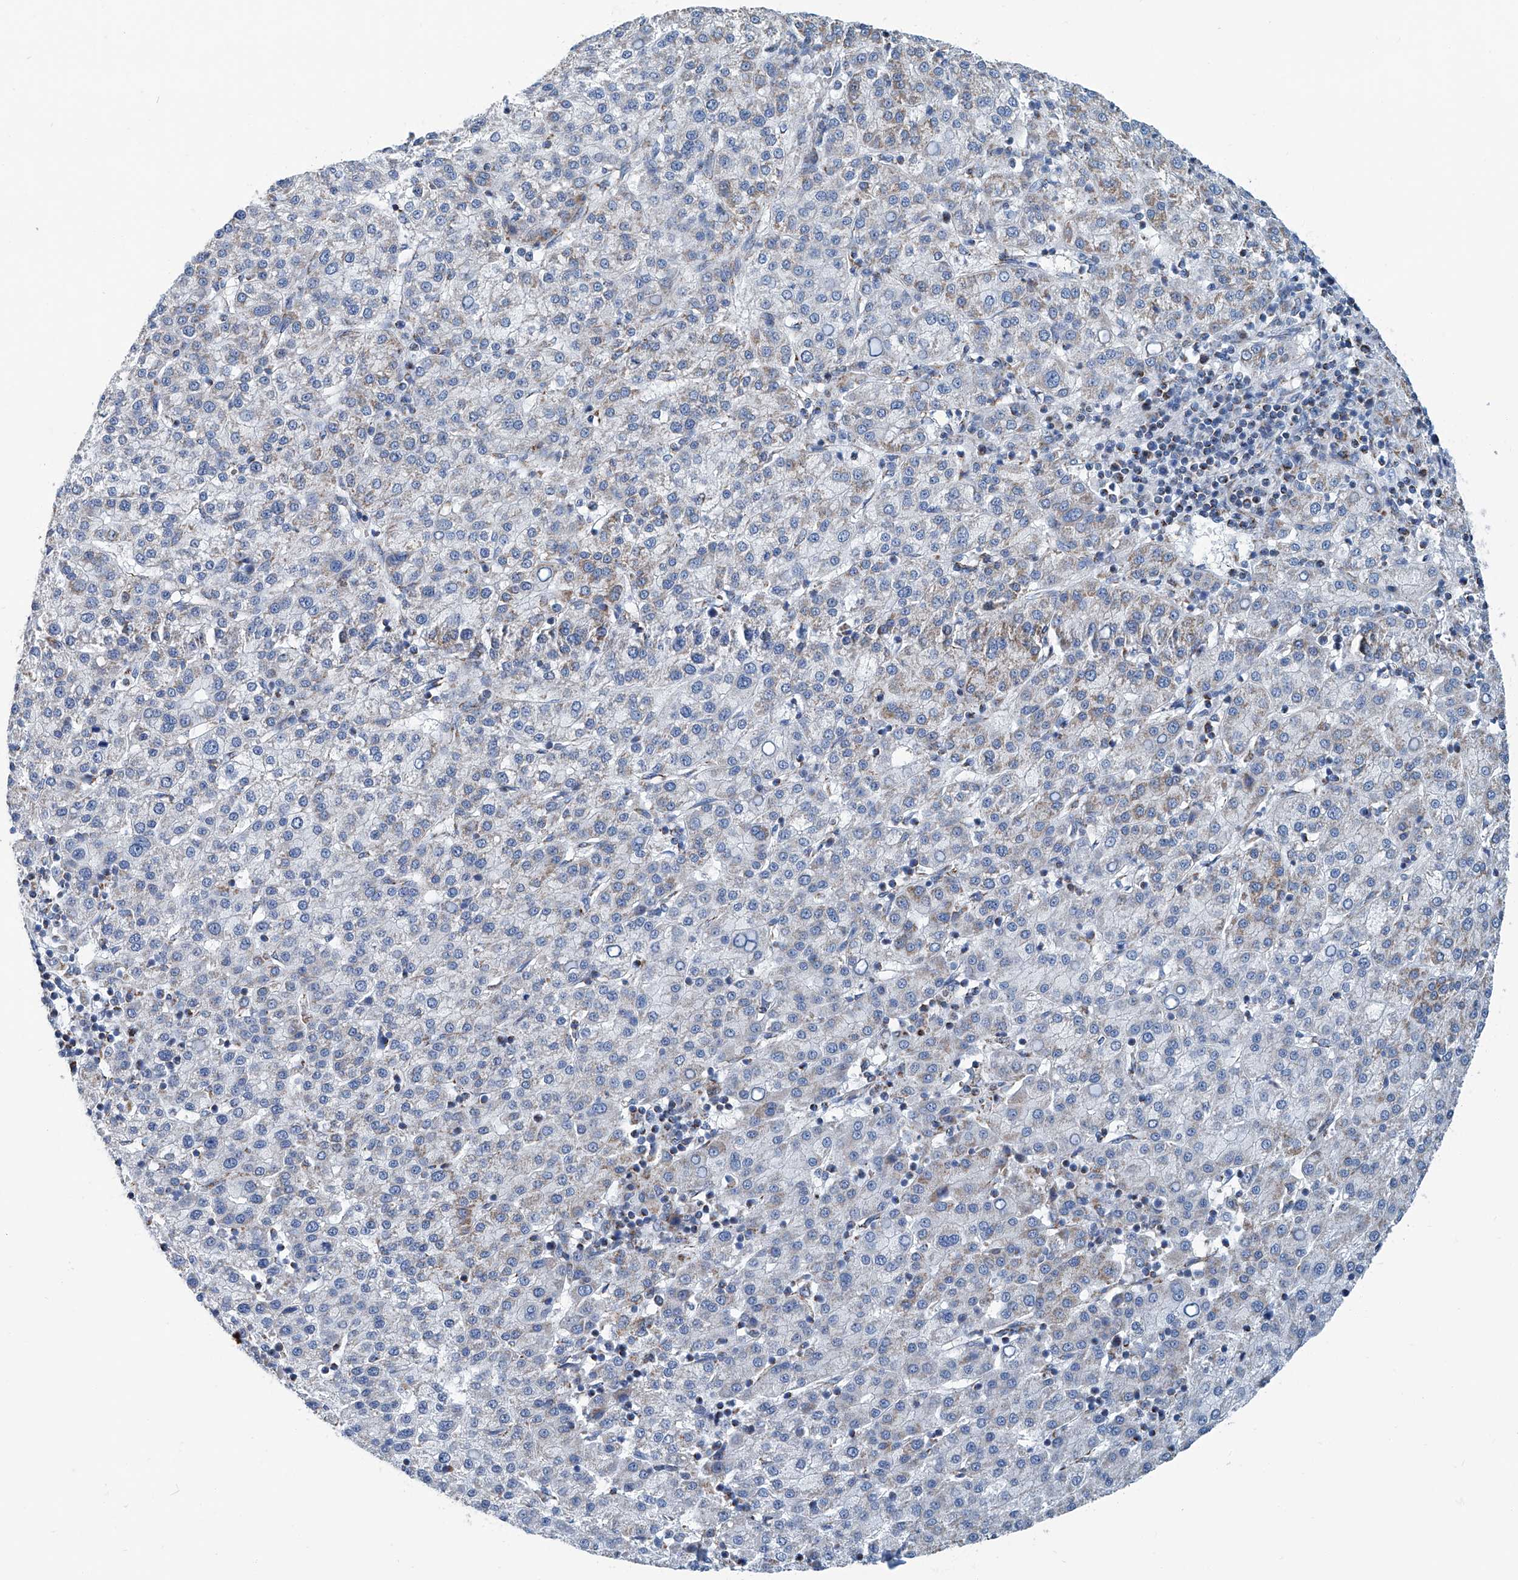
{"staining": {"intensity": "moderate", "quantity": "<25%", "location": "cytoplasmic/membranous"}, "tissue": "liver cancer", "cell_type": "Tumor cells", "image_type": "cancer", "snomed": [{"axis": "morphology", "description": "Carcinoma, Hepatocellular, NOS"}, {"axis": "topography", "description": "Liver"}], "caption": "High-power microscopy captured an immunohistochemistry micrograph of liver hepatocellular carcinoma, revealing moderate cytoplasmic/membranous positivity in about <25% of tumor cells. (DAB = brown stain, brightfield microscopy at high magnification).", "gene": "MT-ND1", "patient": {"sex": "female", "age": 58}}